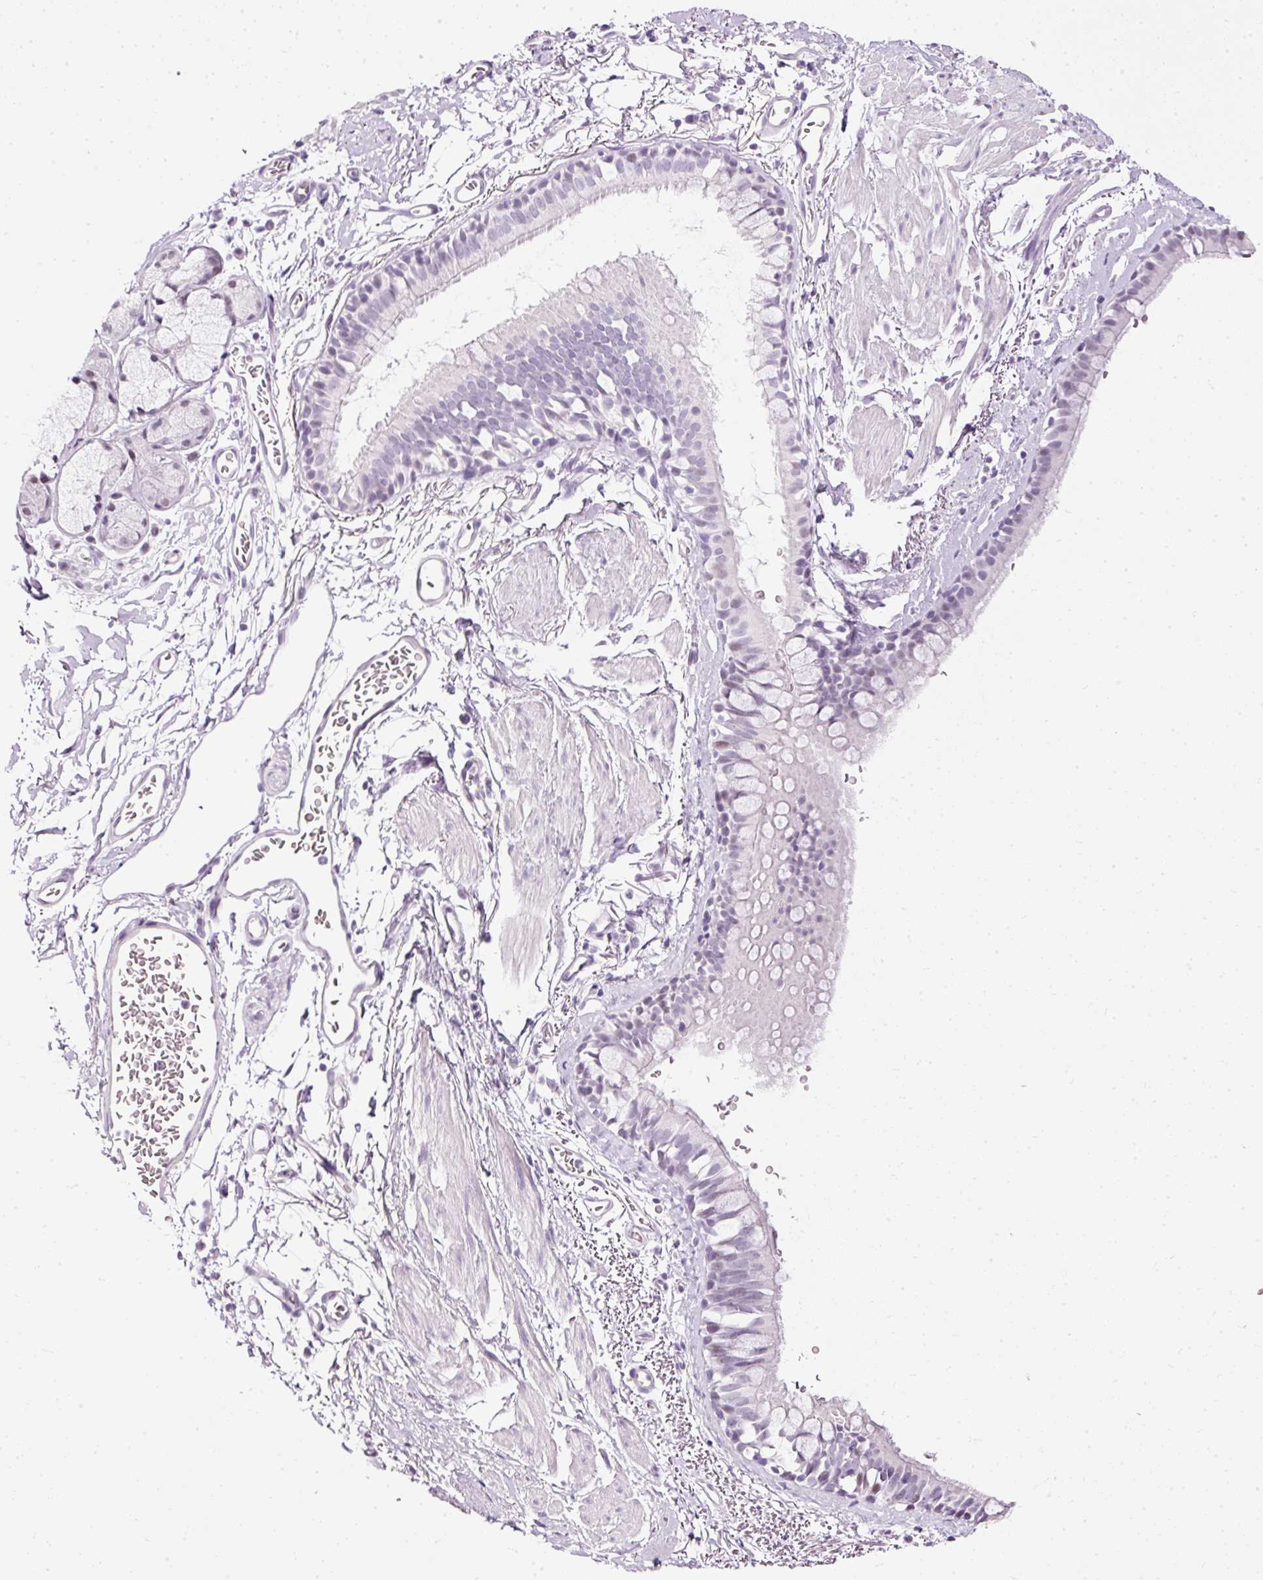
{"staining": {"intensity": "negative", "quantity": "none", "location": "none"}, "tissue": "bronchus", "cell_type": "Respiratory epithelial cells", "image_type": "normal", "snomed": [{"axis": "morphology", "description": "Normal tissue, NOS"}, {"axis": "topography", "description": "Bronchus"}], "caption": "Human bronchus stained for a protein using IHC exhibits no expression in respiratory epithelial cells.", "gene": "PDE6B", "patient": {"sex": "male", "age": 67}}